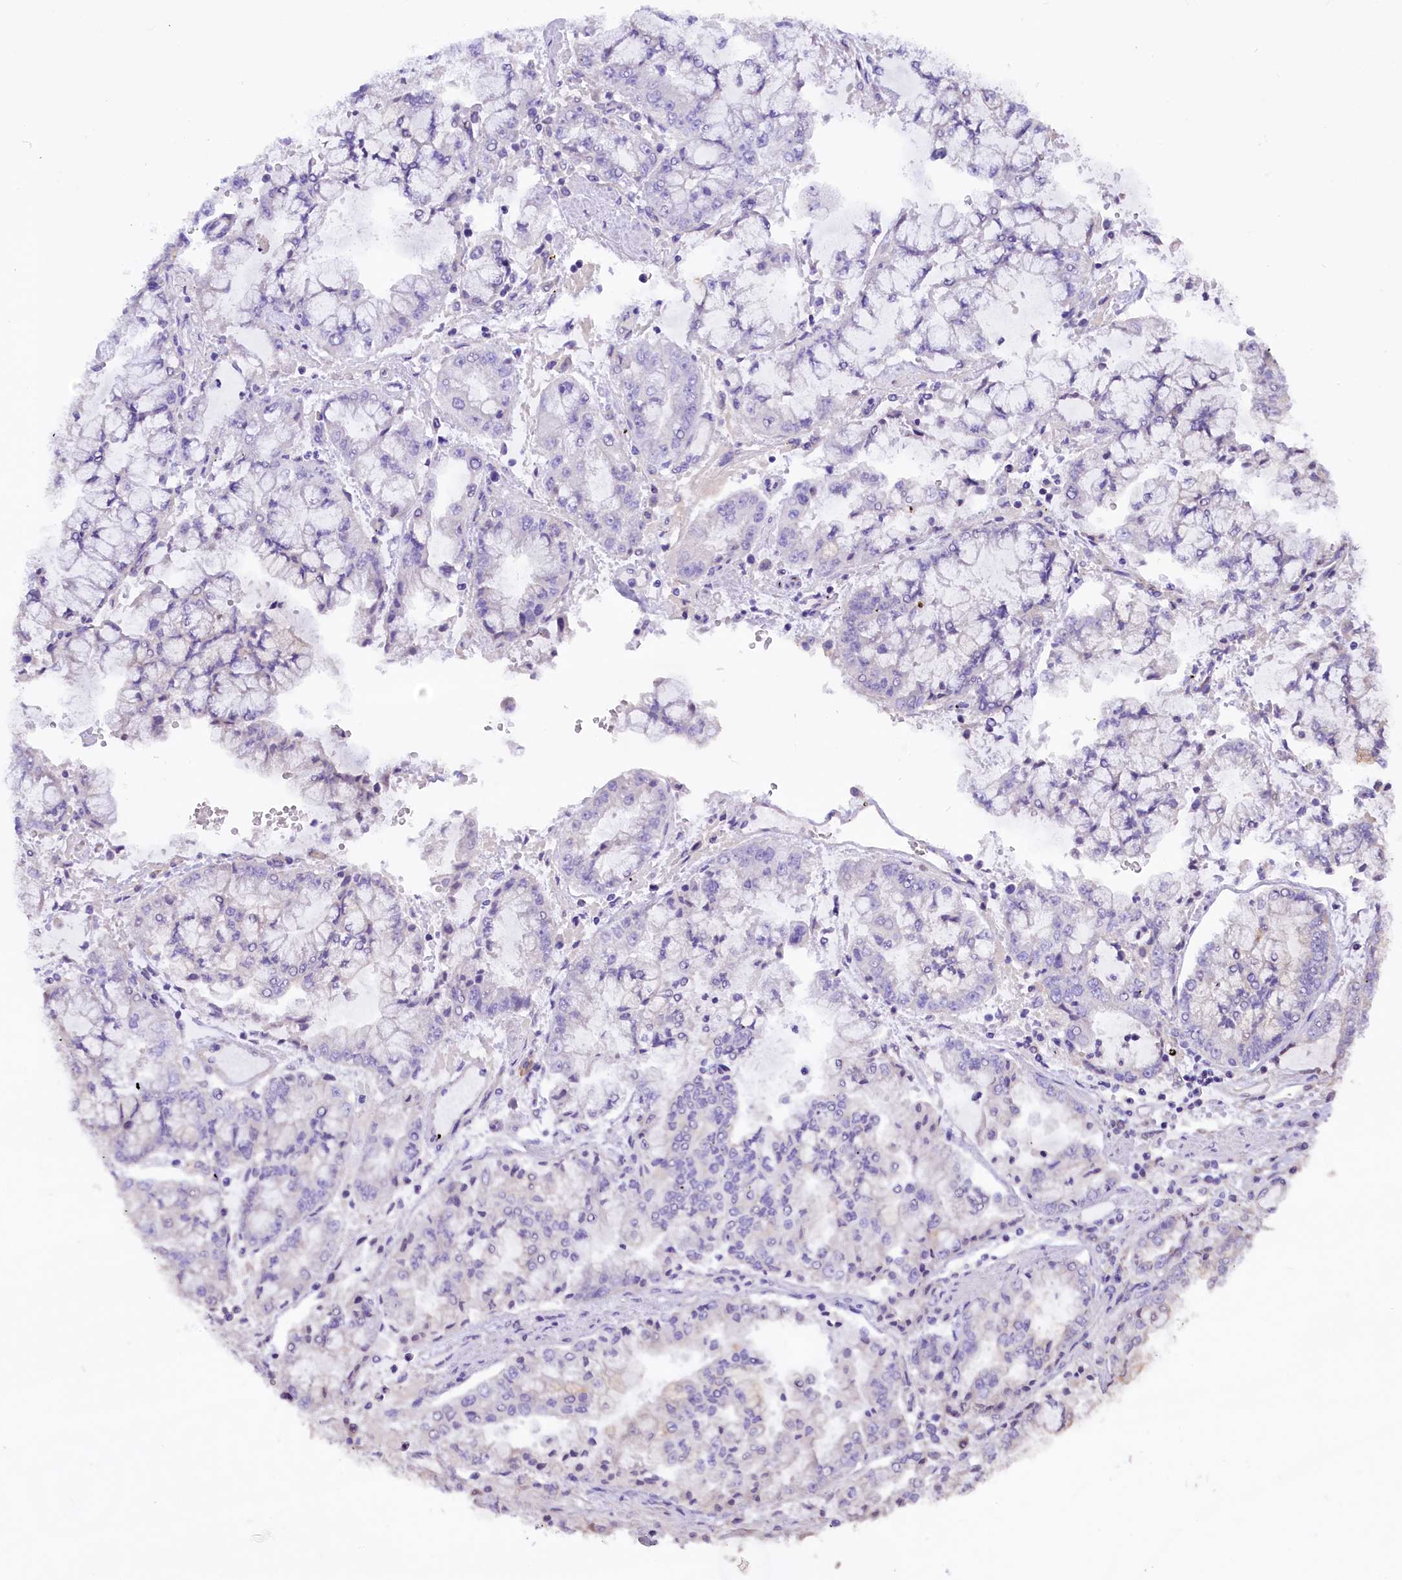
{"staining": {"intensity": "negative", "quantity": "none", "location": "none"}, "tissue": "stomach cancer", "cell_type": "Tumor cells", "image_type": "cancer", "snomed": [{"axis": "morphology", "description": "Adenocarcinoma, NOS"}, {"axis": "topography", "description": "Stomach"}], "caption": "Human stomach adenocarcinoma stained for a protein using IHC displays no staining in tumor cells.", "gene": "AP3B2", "patient": {"sex": "male", "age": 76}}